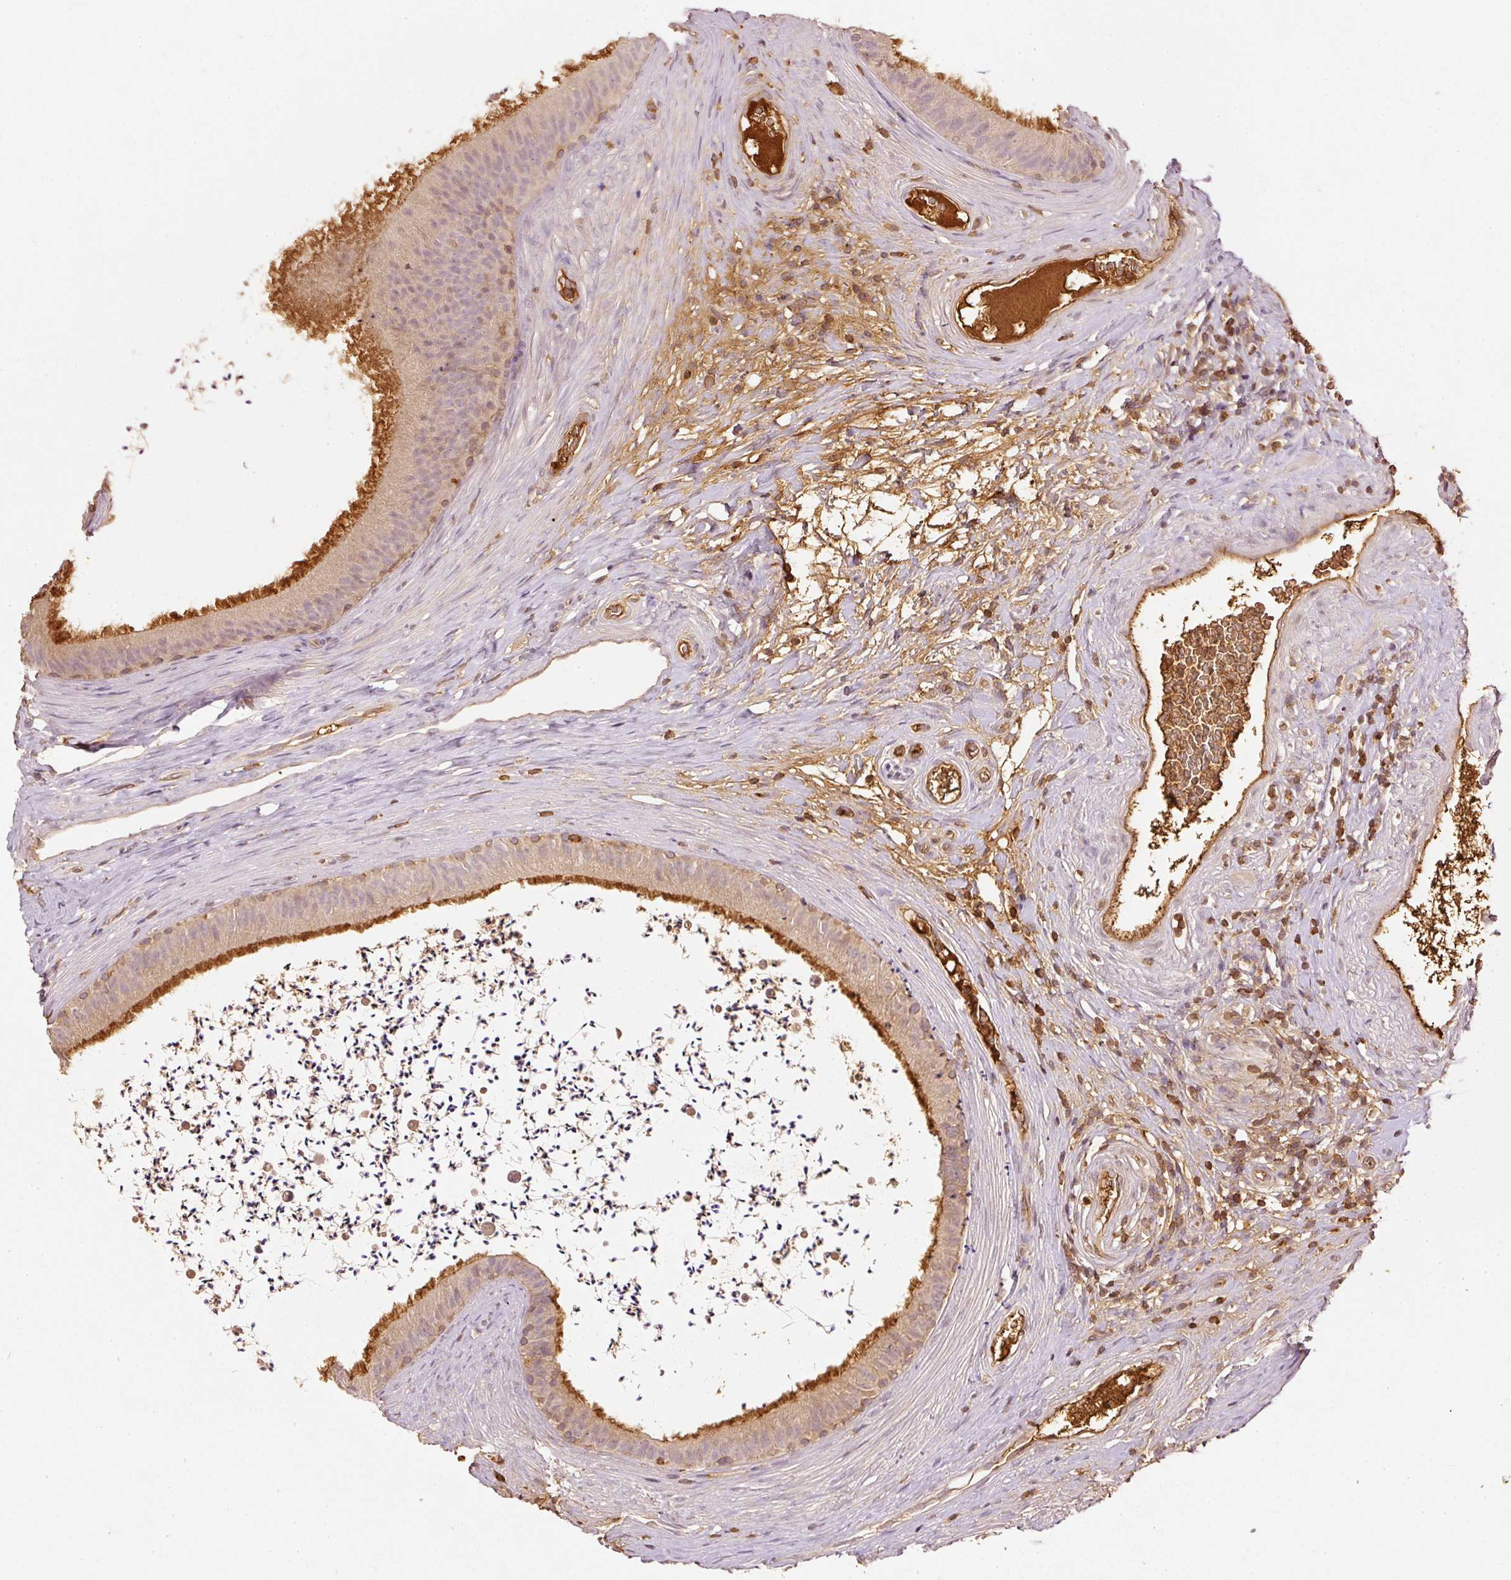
{"staining": {"intensity": "moderate", "quantity": "25%-75%", "location": "cytoplasmic/membranous"}, "tissue": "epididymis", "cell_type": "Glandular cells", "image_type": "normal", "snomed": [{"axis": "morphology", "description": "Normal tissue, NOS"}, {"axis": "topography", "description": "Testis"}, {"axis": "topography", "description": "Epididymis"}], "caption": "A medium amount of moderate cytoplasmic/membranous expression is seen in about 25%-75% of glandular cells in unremarkable epididymis.", "gene": "EVL", "patient": {"sex": "male", "age": 41}}